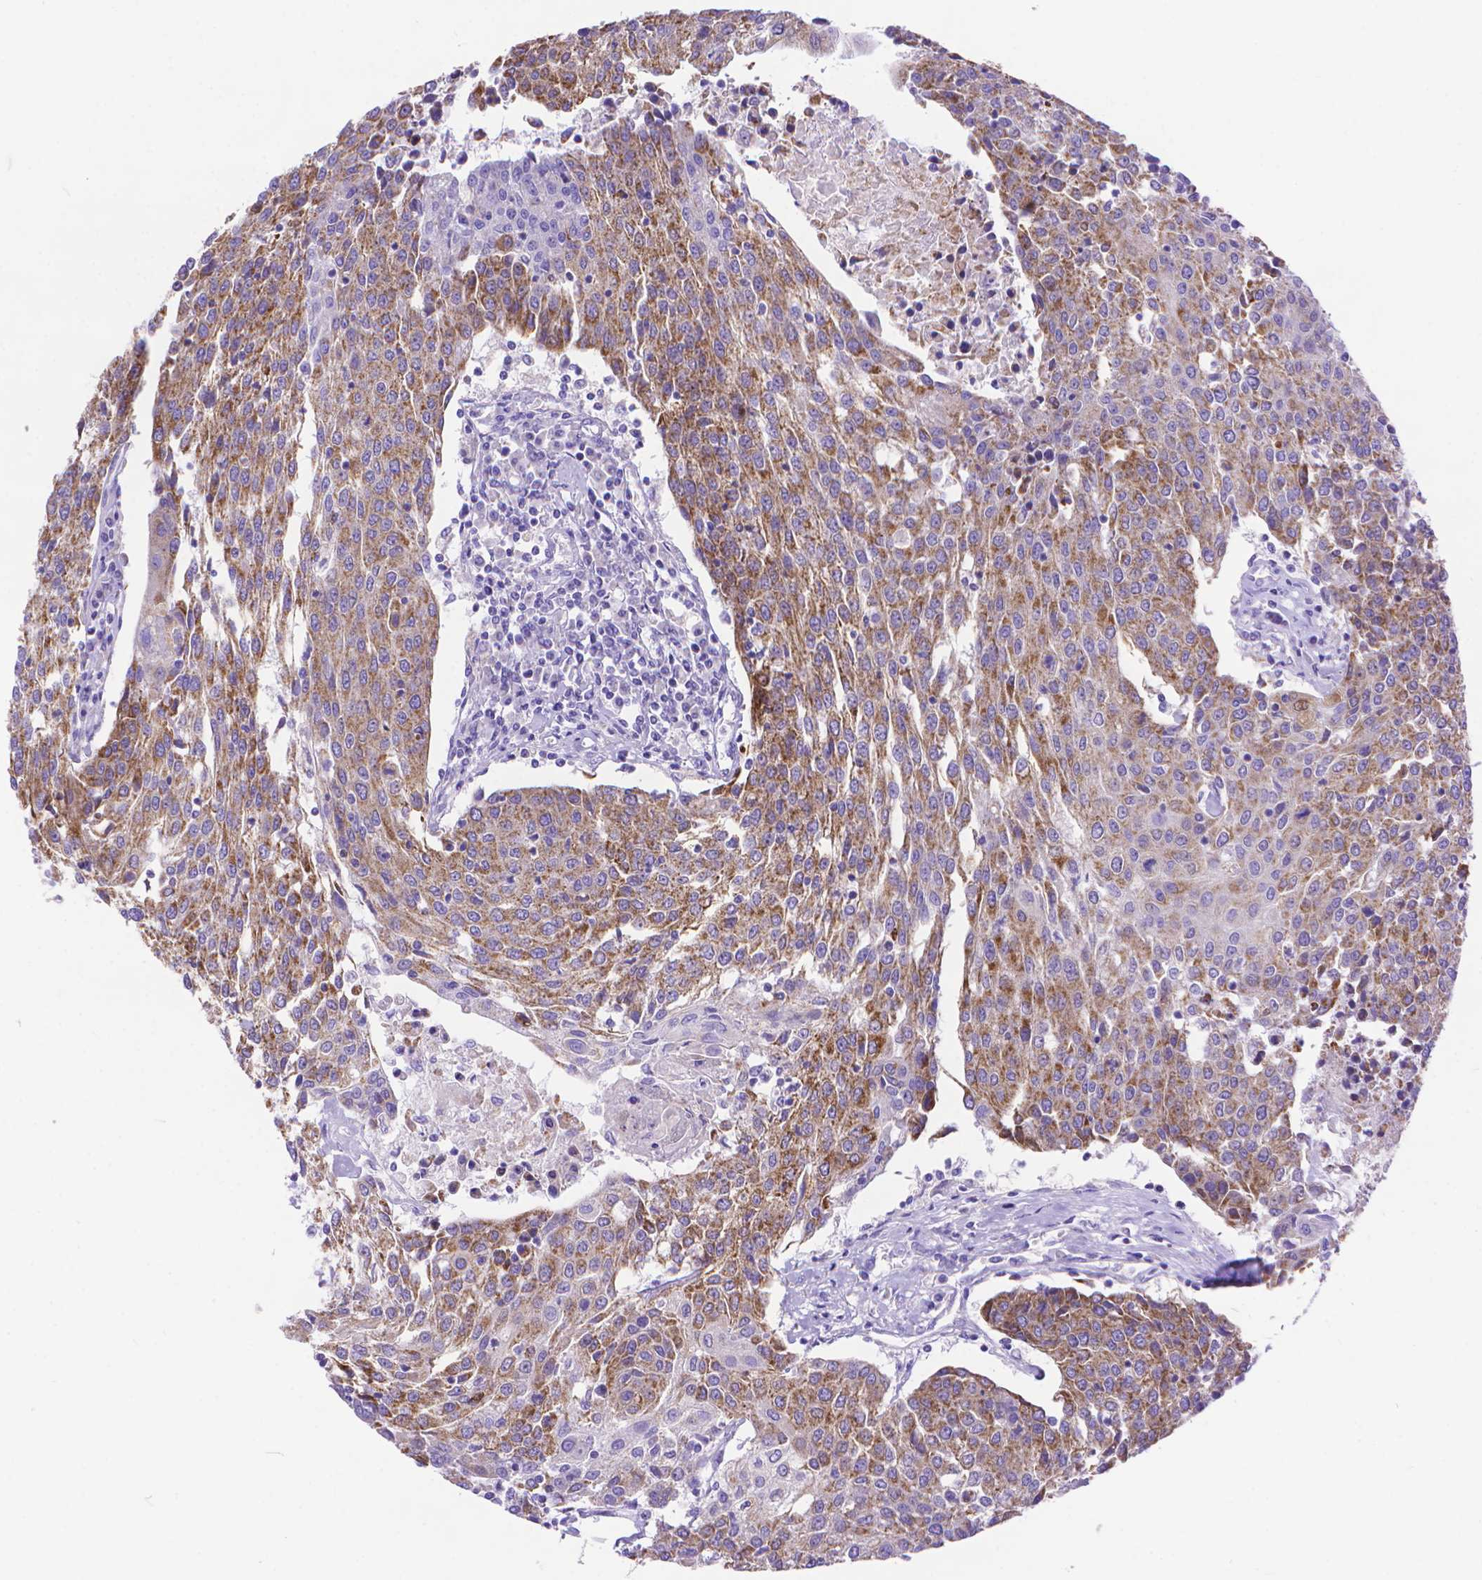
{"staining": {"intensity": "moderate", "quantity": ">75%", "location": "cytoplasmic/membranous"}, "tissue": "urothelial cancer", "cell_type": "Tumor cells", "image_type": "cancer", "snomed": [{"axis": "morphology", "description": "Urothelial carcinoma, High grade"}, {"axis": "topography", "description": "Urinary bladder"}], "caption": "Urothelial cancer was stained to show a protein in brown. There is medium levels of moderate cytoplasmic/membranous expression in approximately >75% of tumor cells. (DAB (3,3'-diaminobenzidine) IHC with brightfield microscopy, high magnification).", "gene": "DHRS2", "patient": {"sex": "female", "age": 85}}